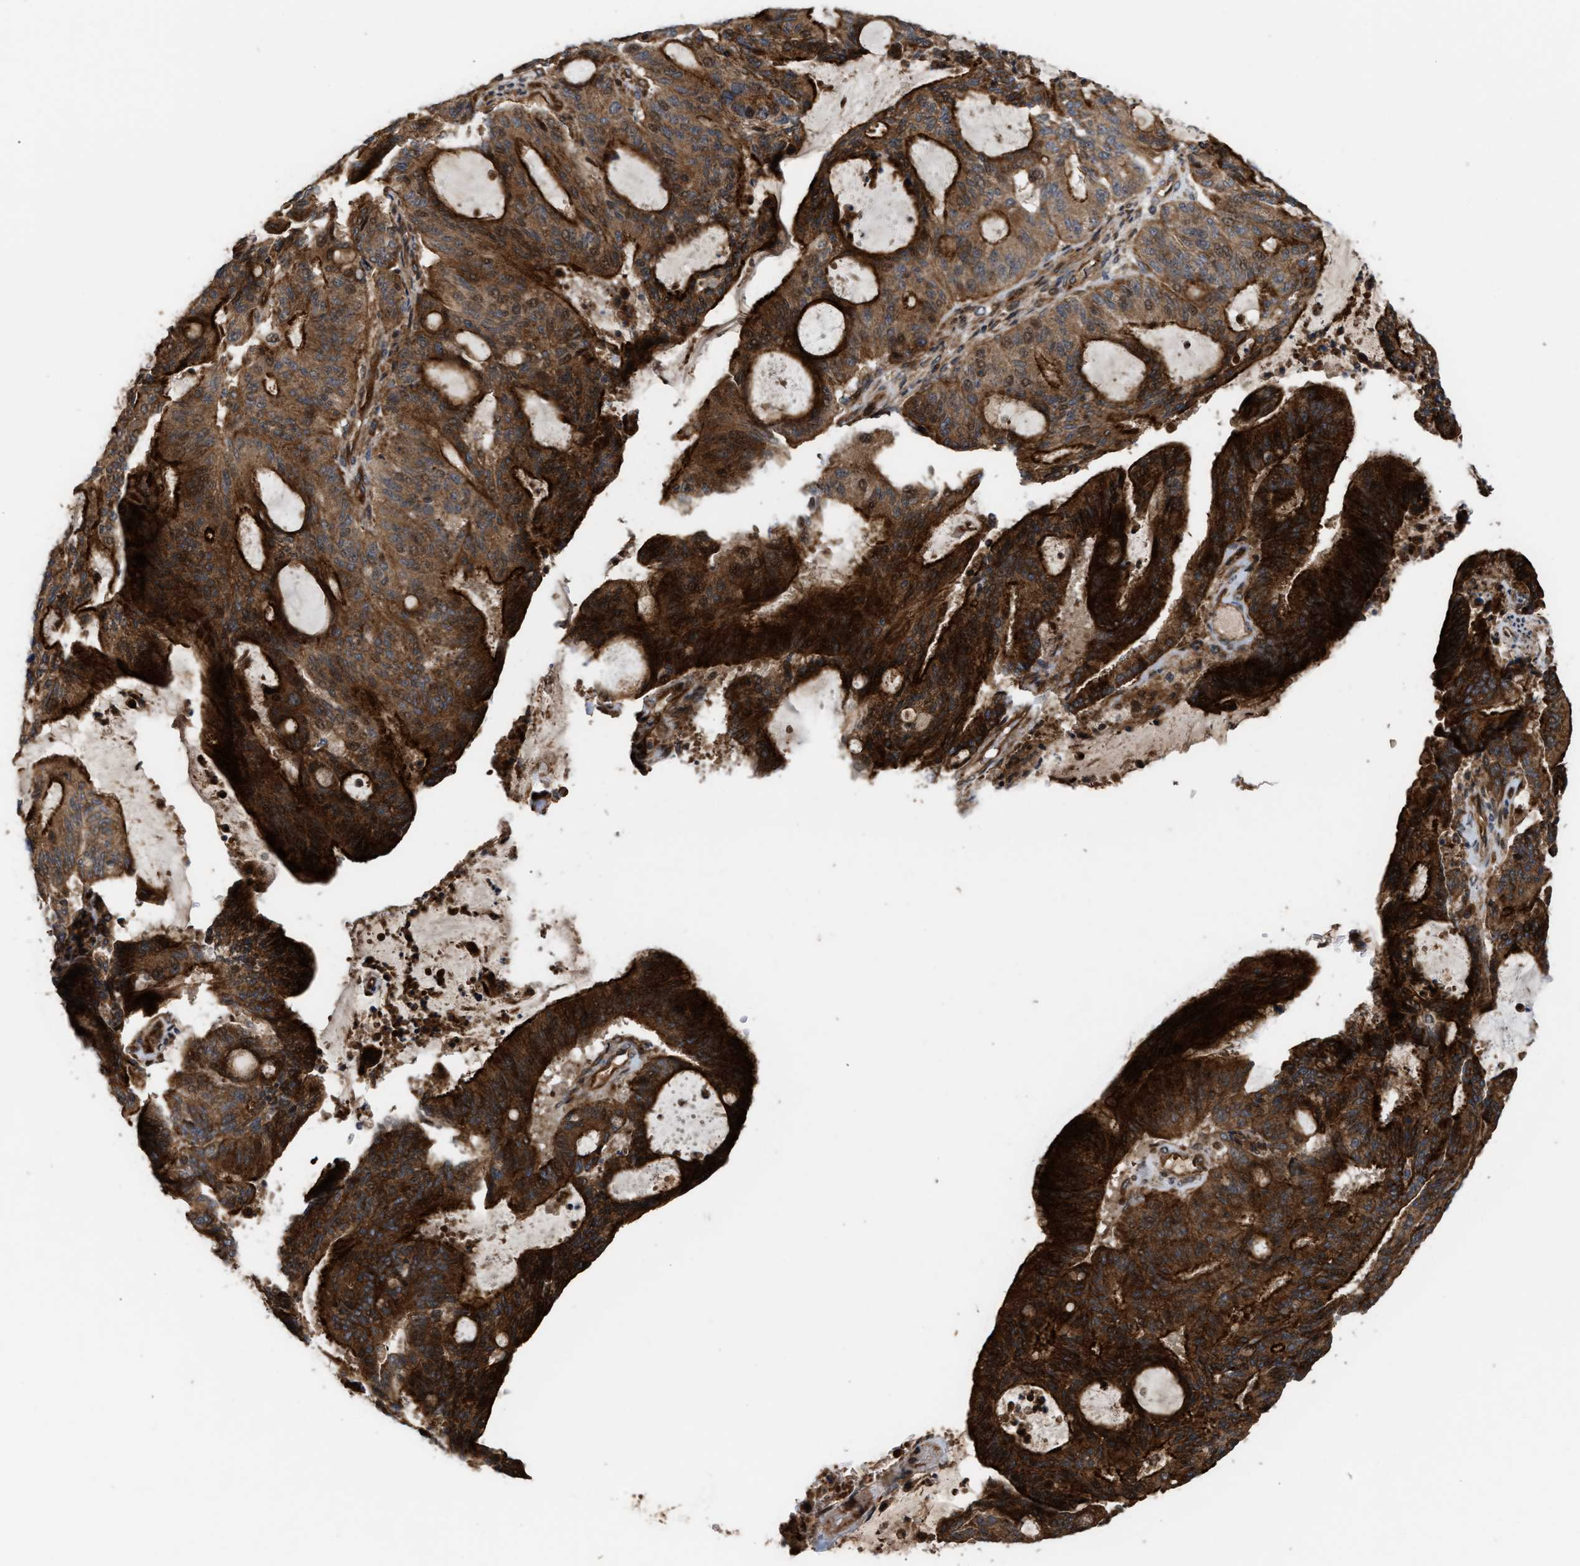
{"staining": {"intensity": "strong", "quantity": ">75%", "location": "cytoplasmic/membranous"}, "tissue": "liver cancer", "cell_type": "Tumor cells", "image_type": "cancer", "snomed": [{"axis": "morphology", "description": "Cholangiocarcinoma"}, {"axis": "topography", "description": "Liver"}], "caption": "Strong cytoplasmic/membranous expression for a protein is present in about >75% of tumor cells of liver cancer (cholangiocarcinoma) using IHC.", "gene": "STAU1", "patient": {"sex": "female", "age": 73}}